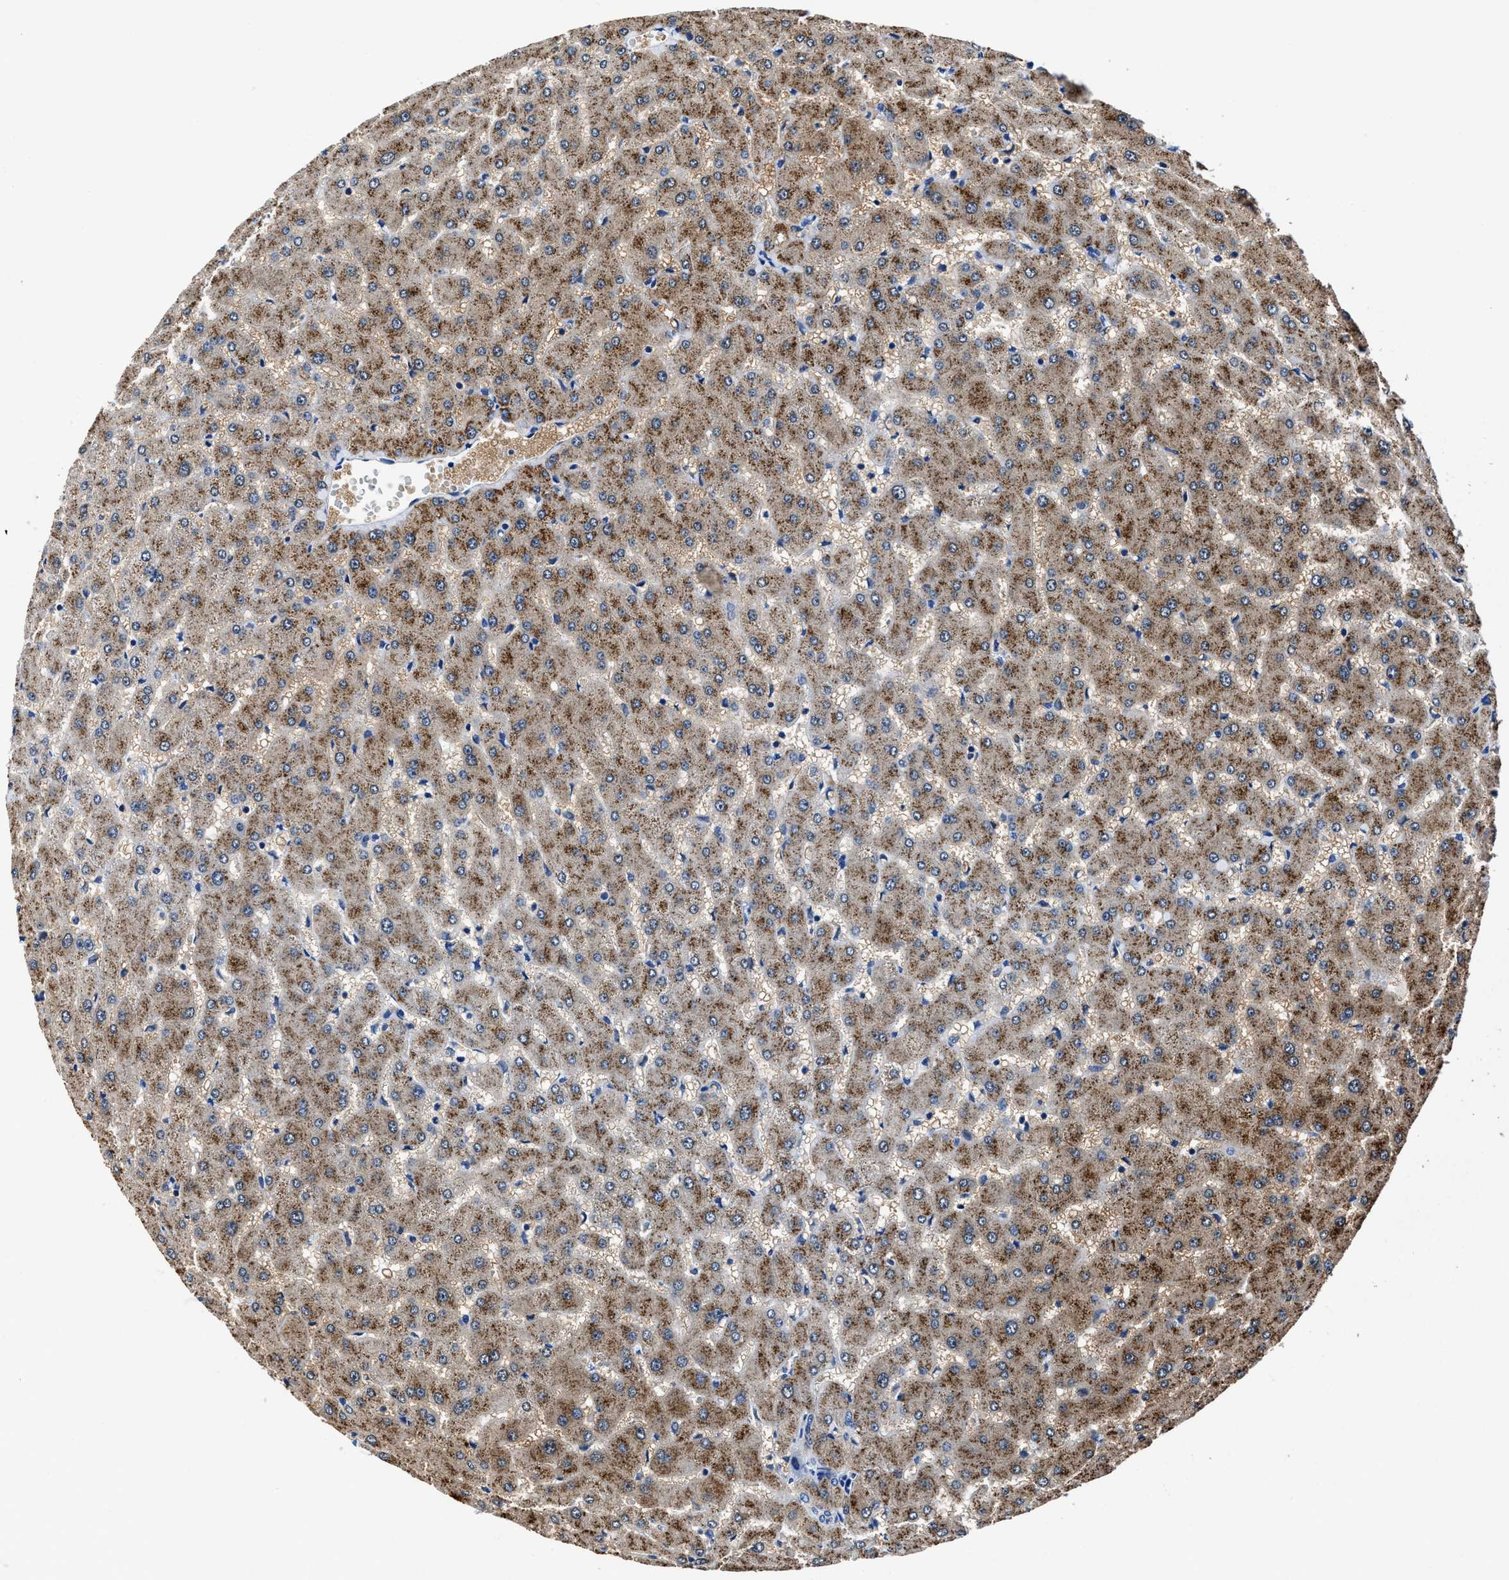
{"staining": {"intensity": "negative", "quantity": "none", "location": "none"}, "tissue": "liver", "cell_type": "Cholangiocytes", "image_type": "normal", "snomed": [{"axis": "morphology", "description": "Normal tissue, NOS"}, {"axis": "topography", "description": "Liver"}], "caption": "There is no significant staining in cholangiocytes of liver. (Stains: DAB immunohistochemistry (IHC) with hematoxylin counter stain, Microscopy: brightfield microscopy at high magnification).", "gene": "NEU1", "patient": {"sex": "female", "age": 63}}